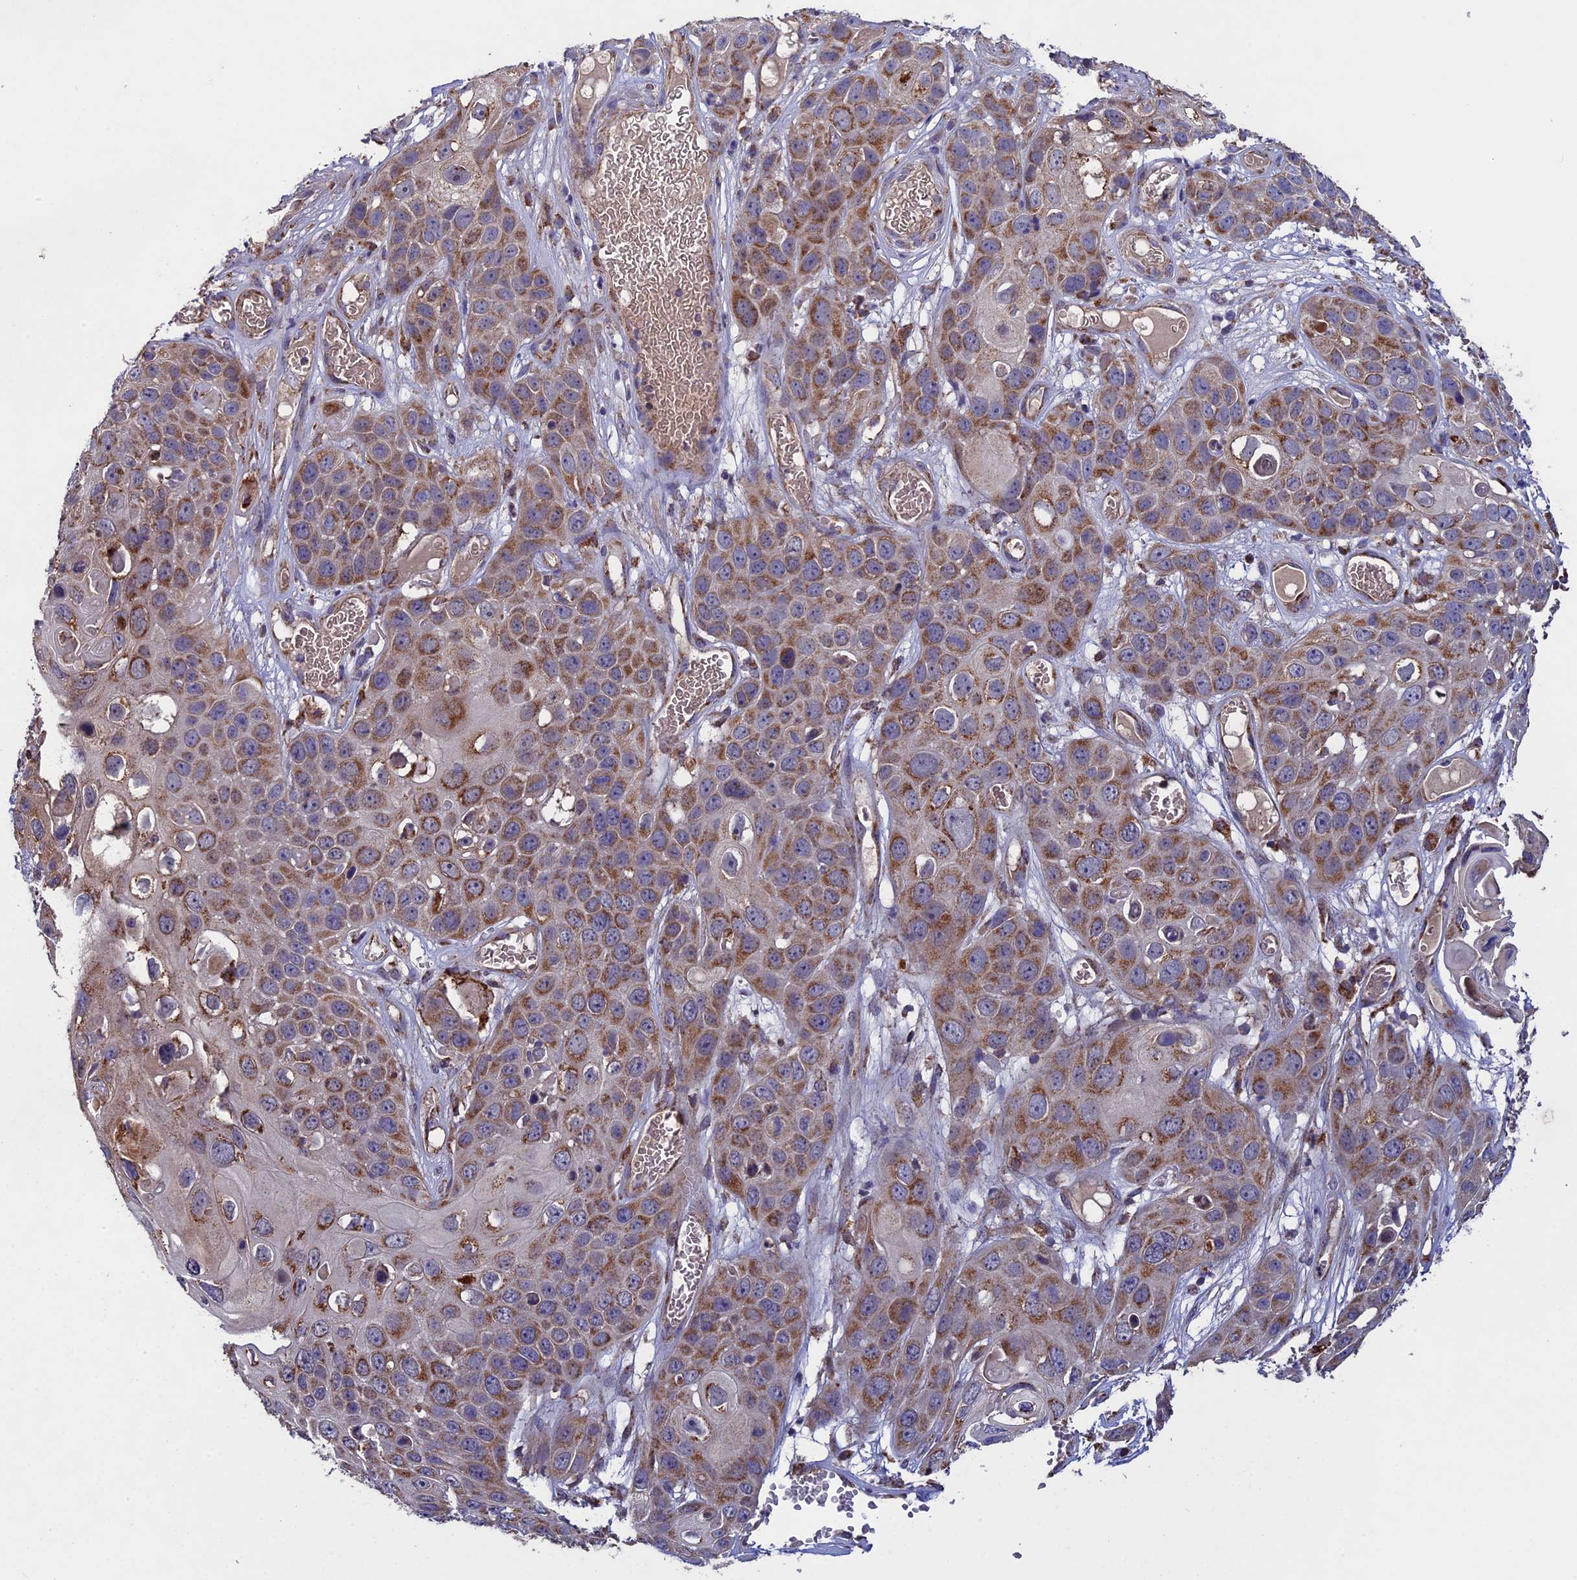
{"staining": {"intensity": "moderate", "quantity": ">75%", "location": "cytoplasmic/membranous"}, "tissue": "skin cancer", "cell_type": "Tumor cells", "image_type": "cancer", "snomed": [{"axis": "morphology", "description": "Squamous cell carcinoma, NOS"}, {"axis": "topography", "description": "Skin"}], "caption": "This histopathology image shows immunohistochemistry staining of human skin squamous cell carcinoma, with medium moderate cytoplasmic/membranous positivity in about >75% of tumor cells.", "gene": "RNF17", "patient": {"sex": "male", "age": 55}}